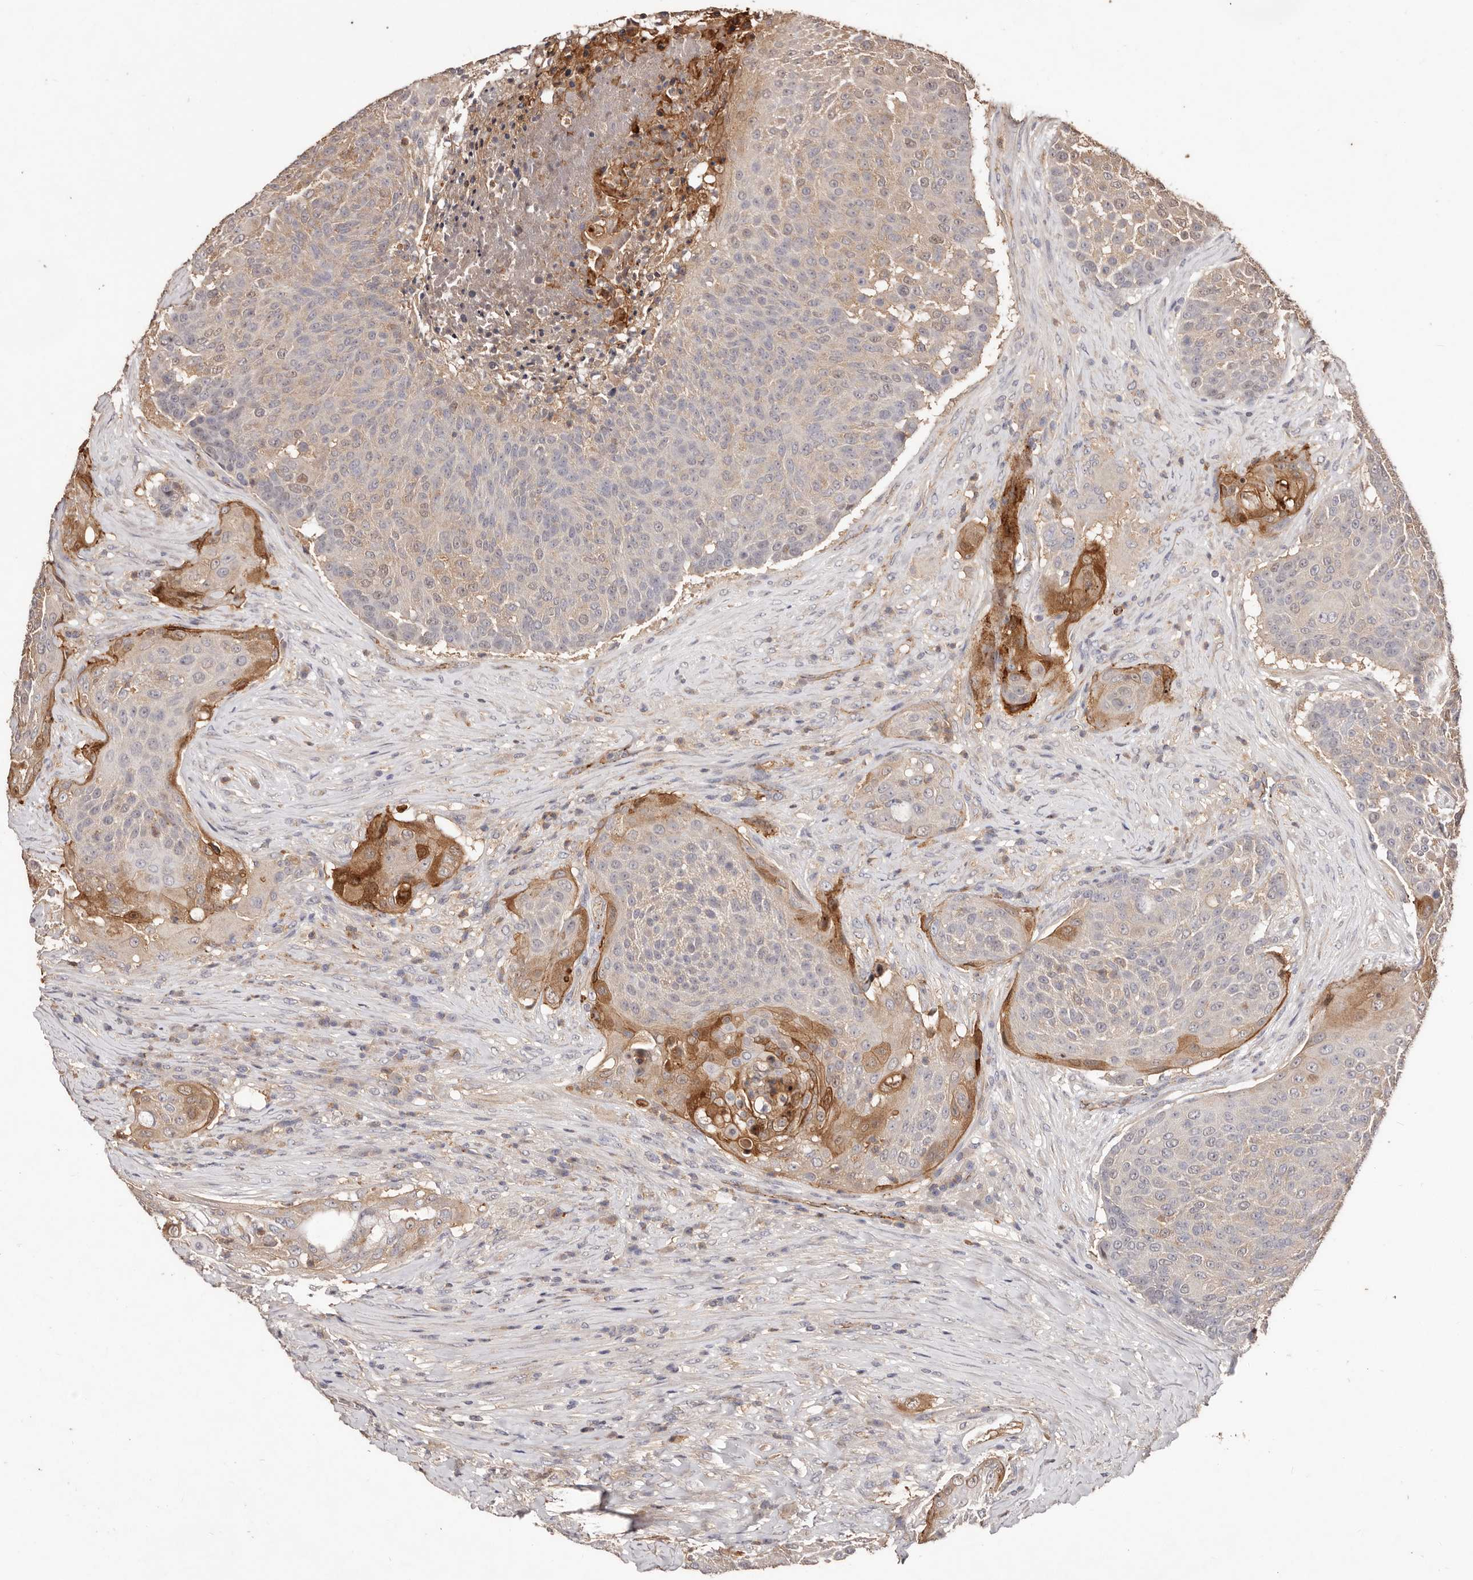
{"staining": {"intensity": "moderate", "quantity": "<25%", "location": "cytoplasmic/membranous"}, "tissue": "urothelial cancer", "cell_type": "Tumor cells", "image_type": "cancer", "snomed": [{"axis": "morphology", "description": "Urothelial carcinoma, High grade"}, {"axis": "topography", "description": "Urinary bladder"}], "caption": "High-magnification brightfield microscopy of urothelial carcinoma (high-grade) stained with DAB (brown) and counterstained with hematoxylin (blue). tumor cells exhibit moderate cytoplasmic/membranous staining is identified in approximately<25% of cells.", "gene": "CCL14", "patient": {"sex": "female", "age": 63}}